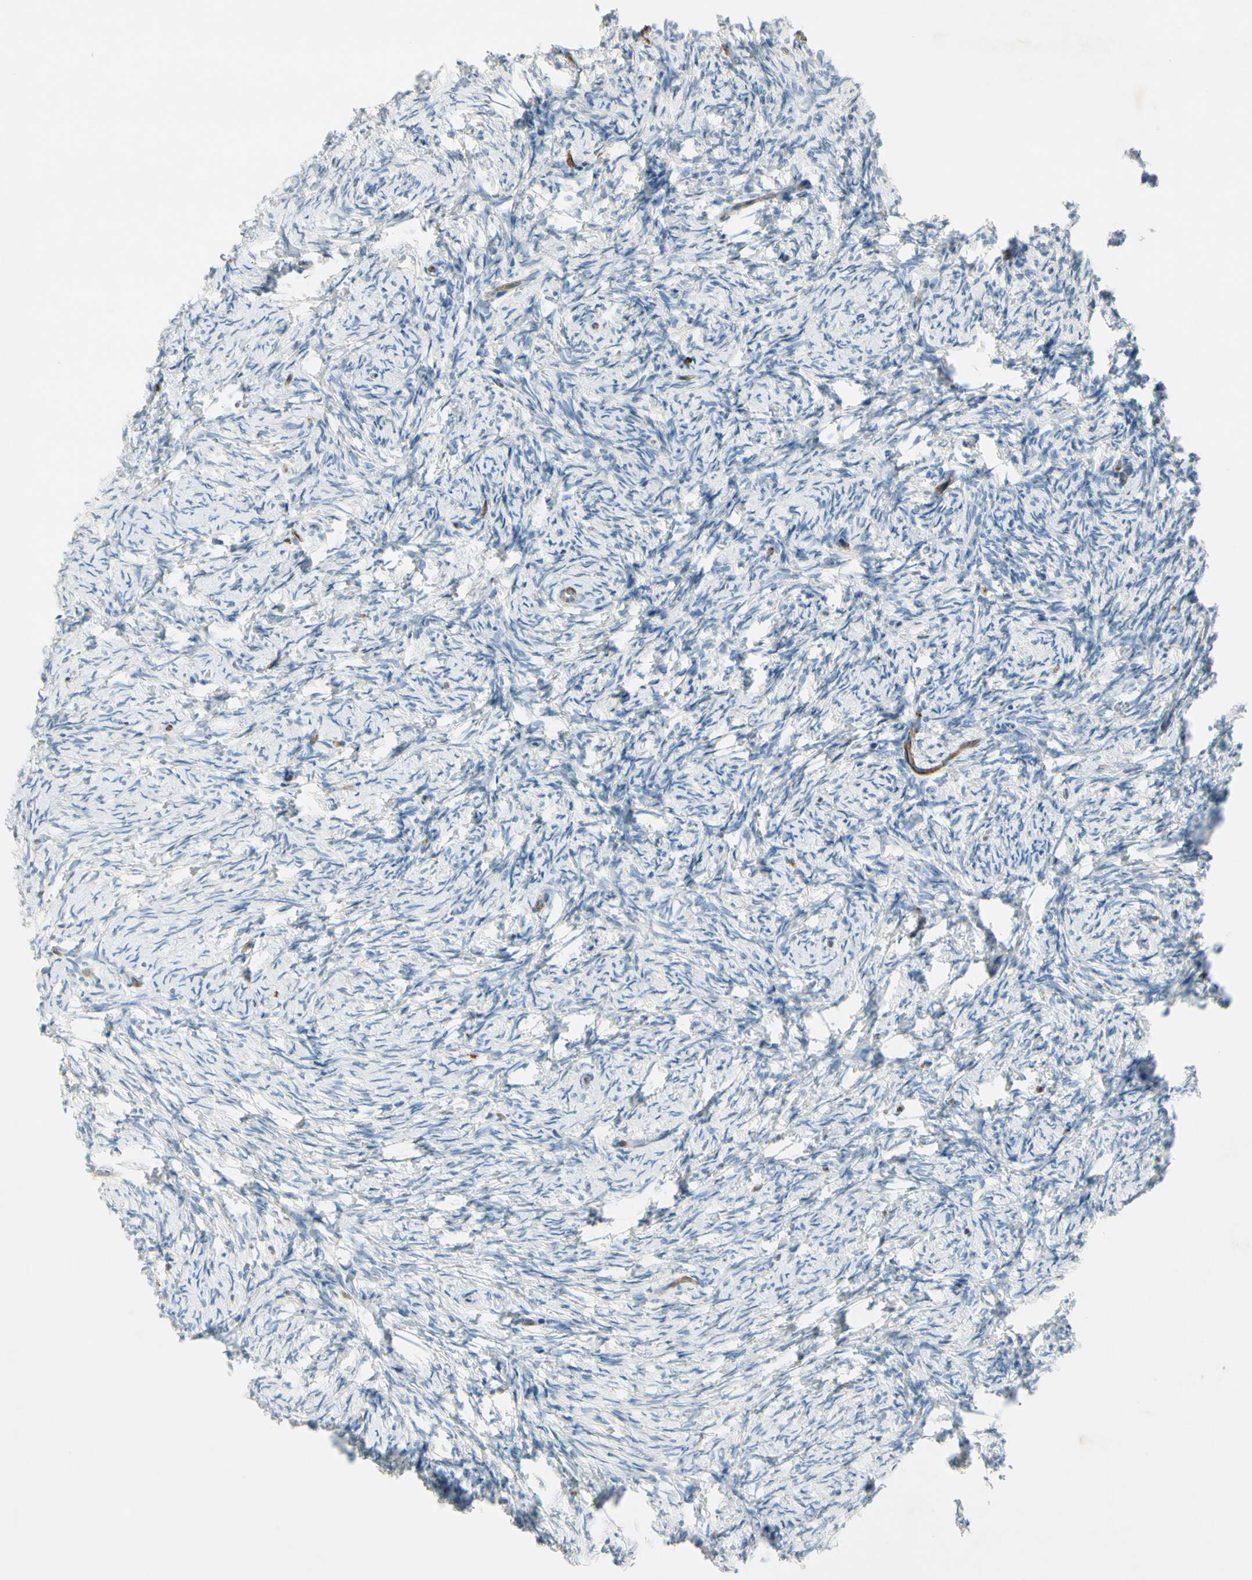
{"staining": {"intensity": "negative", "quantity": "none", "location": "none"}, "tissue": "ovary", "cell_type": "Ovarian stroma cells", "image_type": "normal", "snomed": [{"axis": "morphology", "description": "Normal tissue, NOS"}, {"axis": "topography", "description": "Ovary"}], "caption": "Immunohistochemistry photomicrograph of unremarkable ovary: ovary stained with DAB (3,3'-diaminobenzidine) displays no significant protein positivity in ovarian stroma cells. The staining is performed using DAB (3,3'-diaminobenzidine) brown chromogen with nuclei counter-stained in using hematoxylin.", "gene": "CD93", "patient": {"sex": "female", "age": 60}}